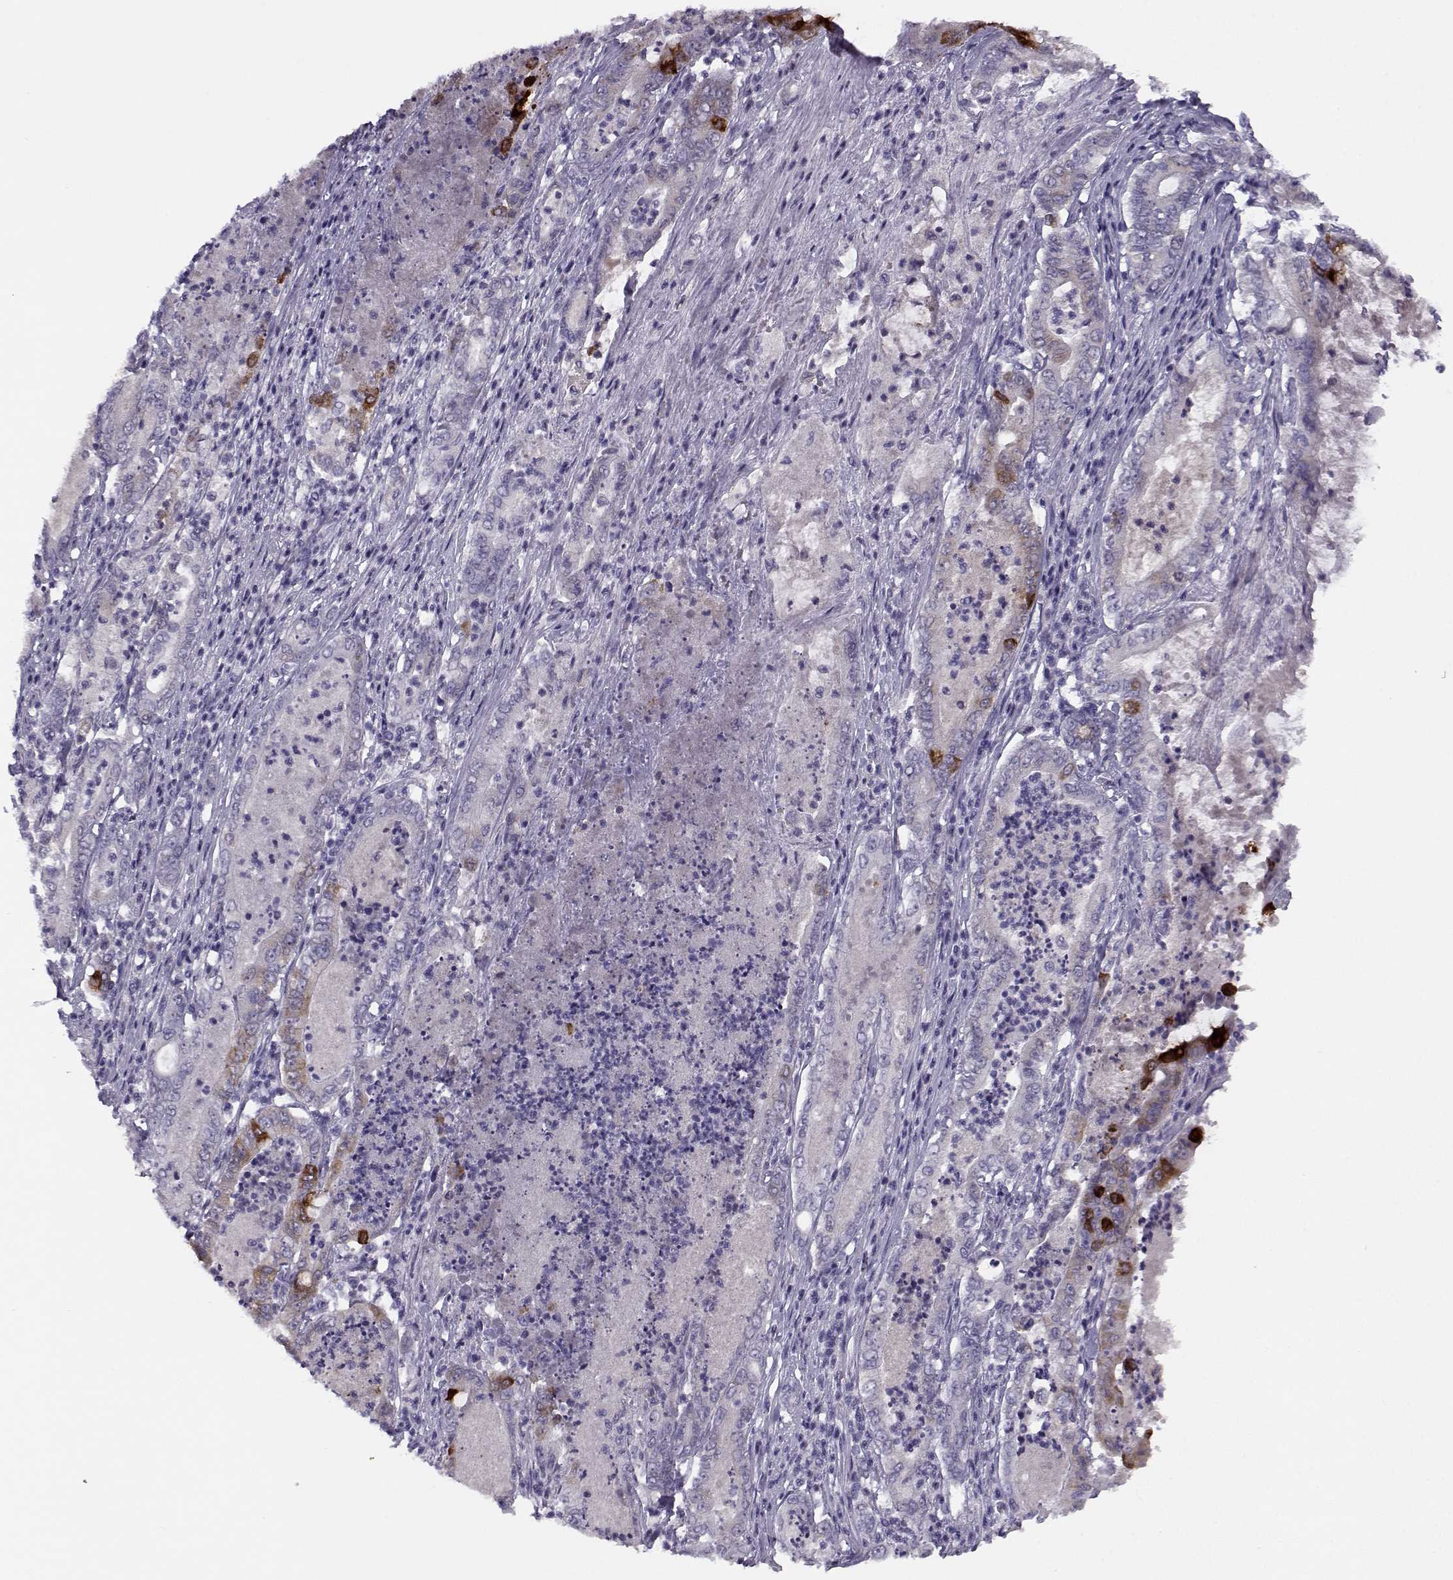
{"staining": {"intensity": "strong", "quantity": "25%-75%", "location": "cytoplasmic/membranous"}, "tissue": "pancreatic cancer", "cell_type": "Tumor cells", "image_type": "cancer", "snomed": [{"axis": "morphology", "description": "Adenocarcinoma, NOS"}, {"axis": "topography", "description": "Pancreas"}], "caption": "DAB (3,3'-diaminobenzidine) immunohistochemical staining of pancreatic cancer (adenocarcinoma) reveals strong cytoplasmic/membranous protein positivity in approximately 25%-75% of tumor cells.", "gene": "CFAP77", "patient": {"sex": "male", "age": 71}}